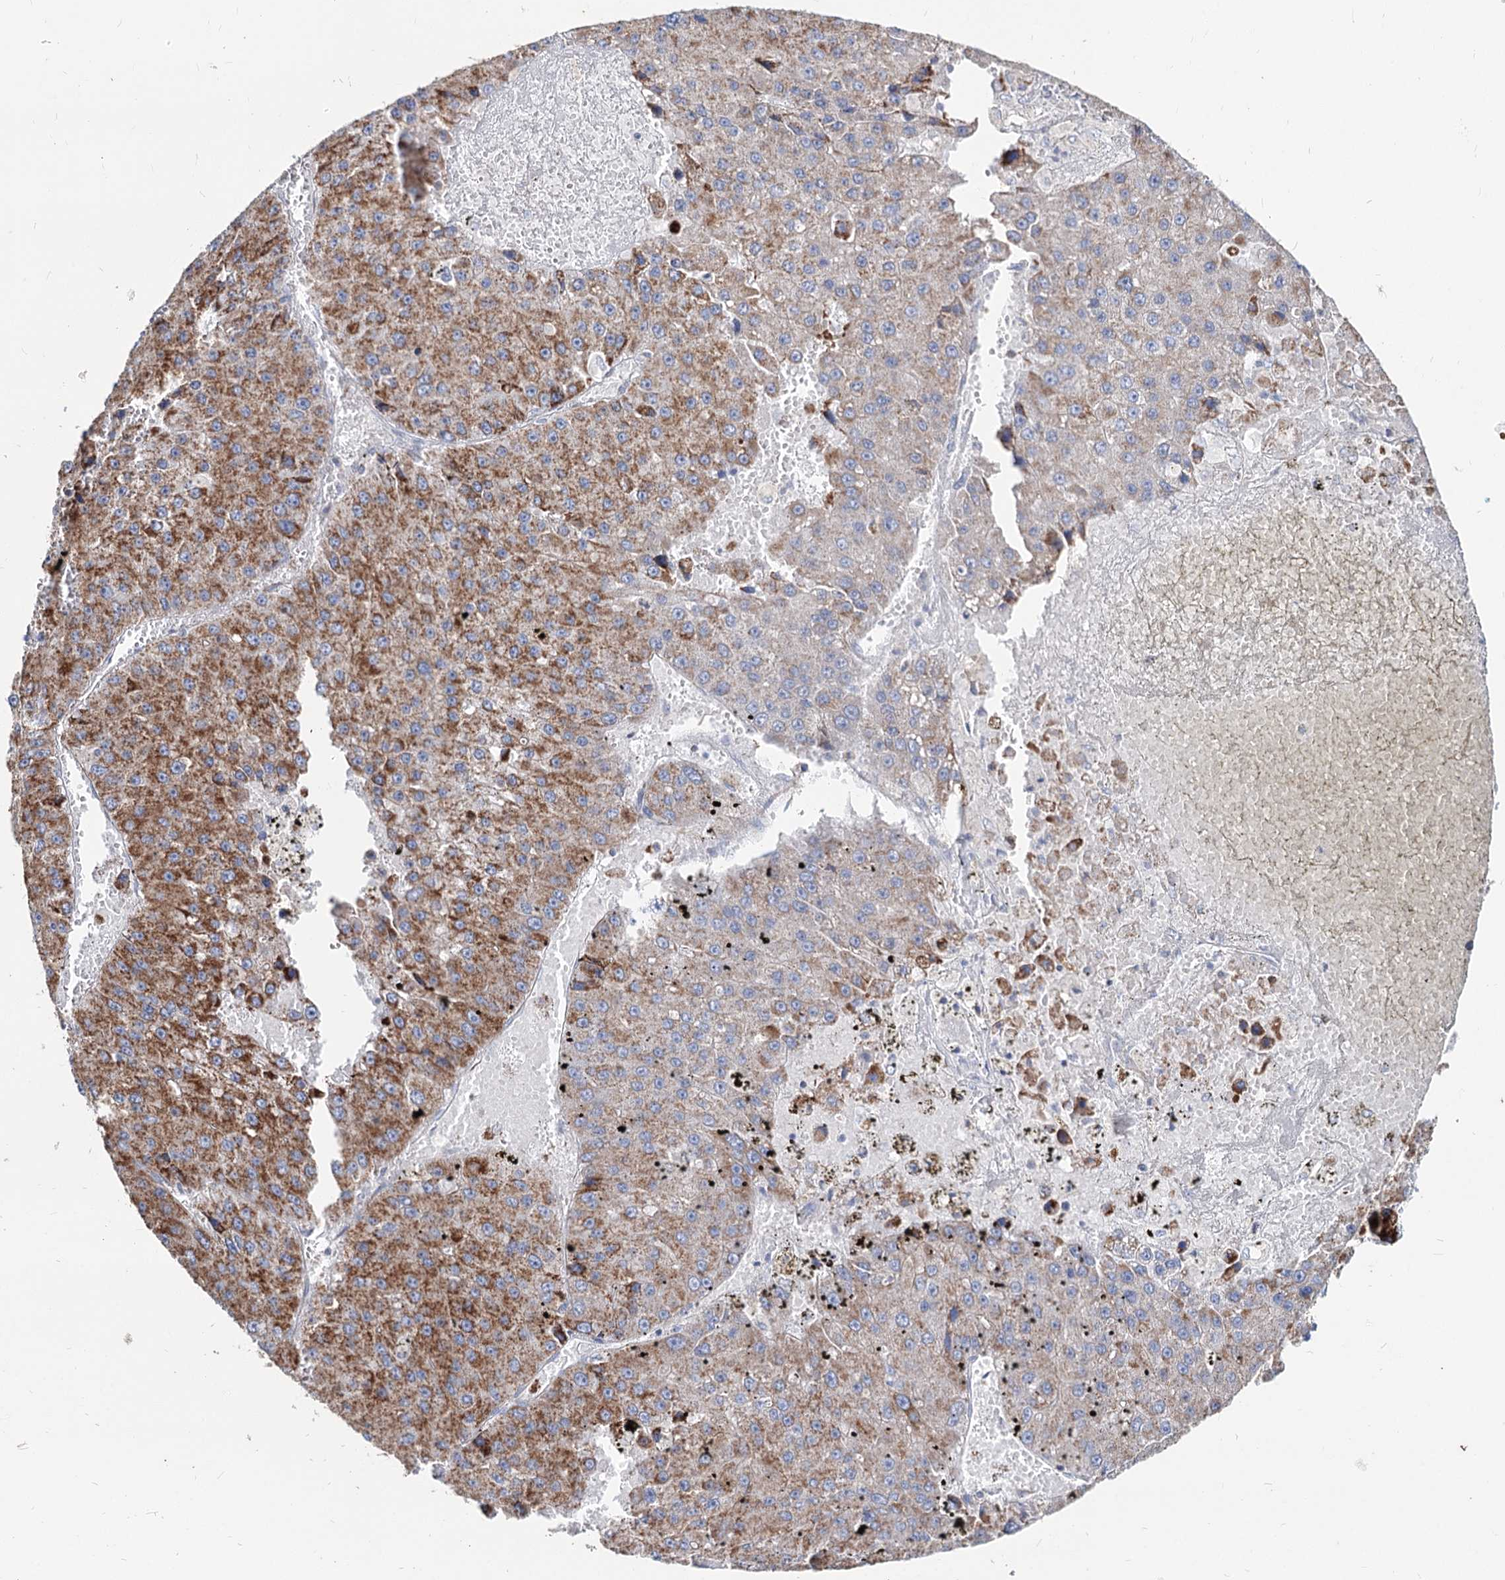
{"staining": {"intensity": "moderate", "quantity": "25%-75%", "location": "cytoplasmic/membranous"}, "tissue": "liver cancer", "cell_type": "Tumor cells", "image_type": "cancer", "snomed": [{"axis": "morphology", "description": "Carcinoma, Hepatocellular, NOS"}, {"axis": "topography", "description": "Liver"}], "caption": "Moderate cytoplasmic/membranous staining is seen in approximately 25%-75% of tumor cells in liver cancer.", "gene": "MCCC2", "patient": {"sex": "female", "age": 73}}